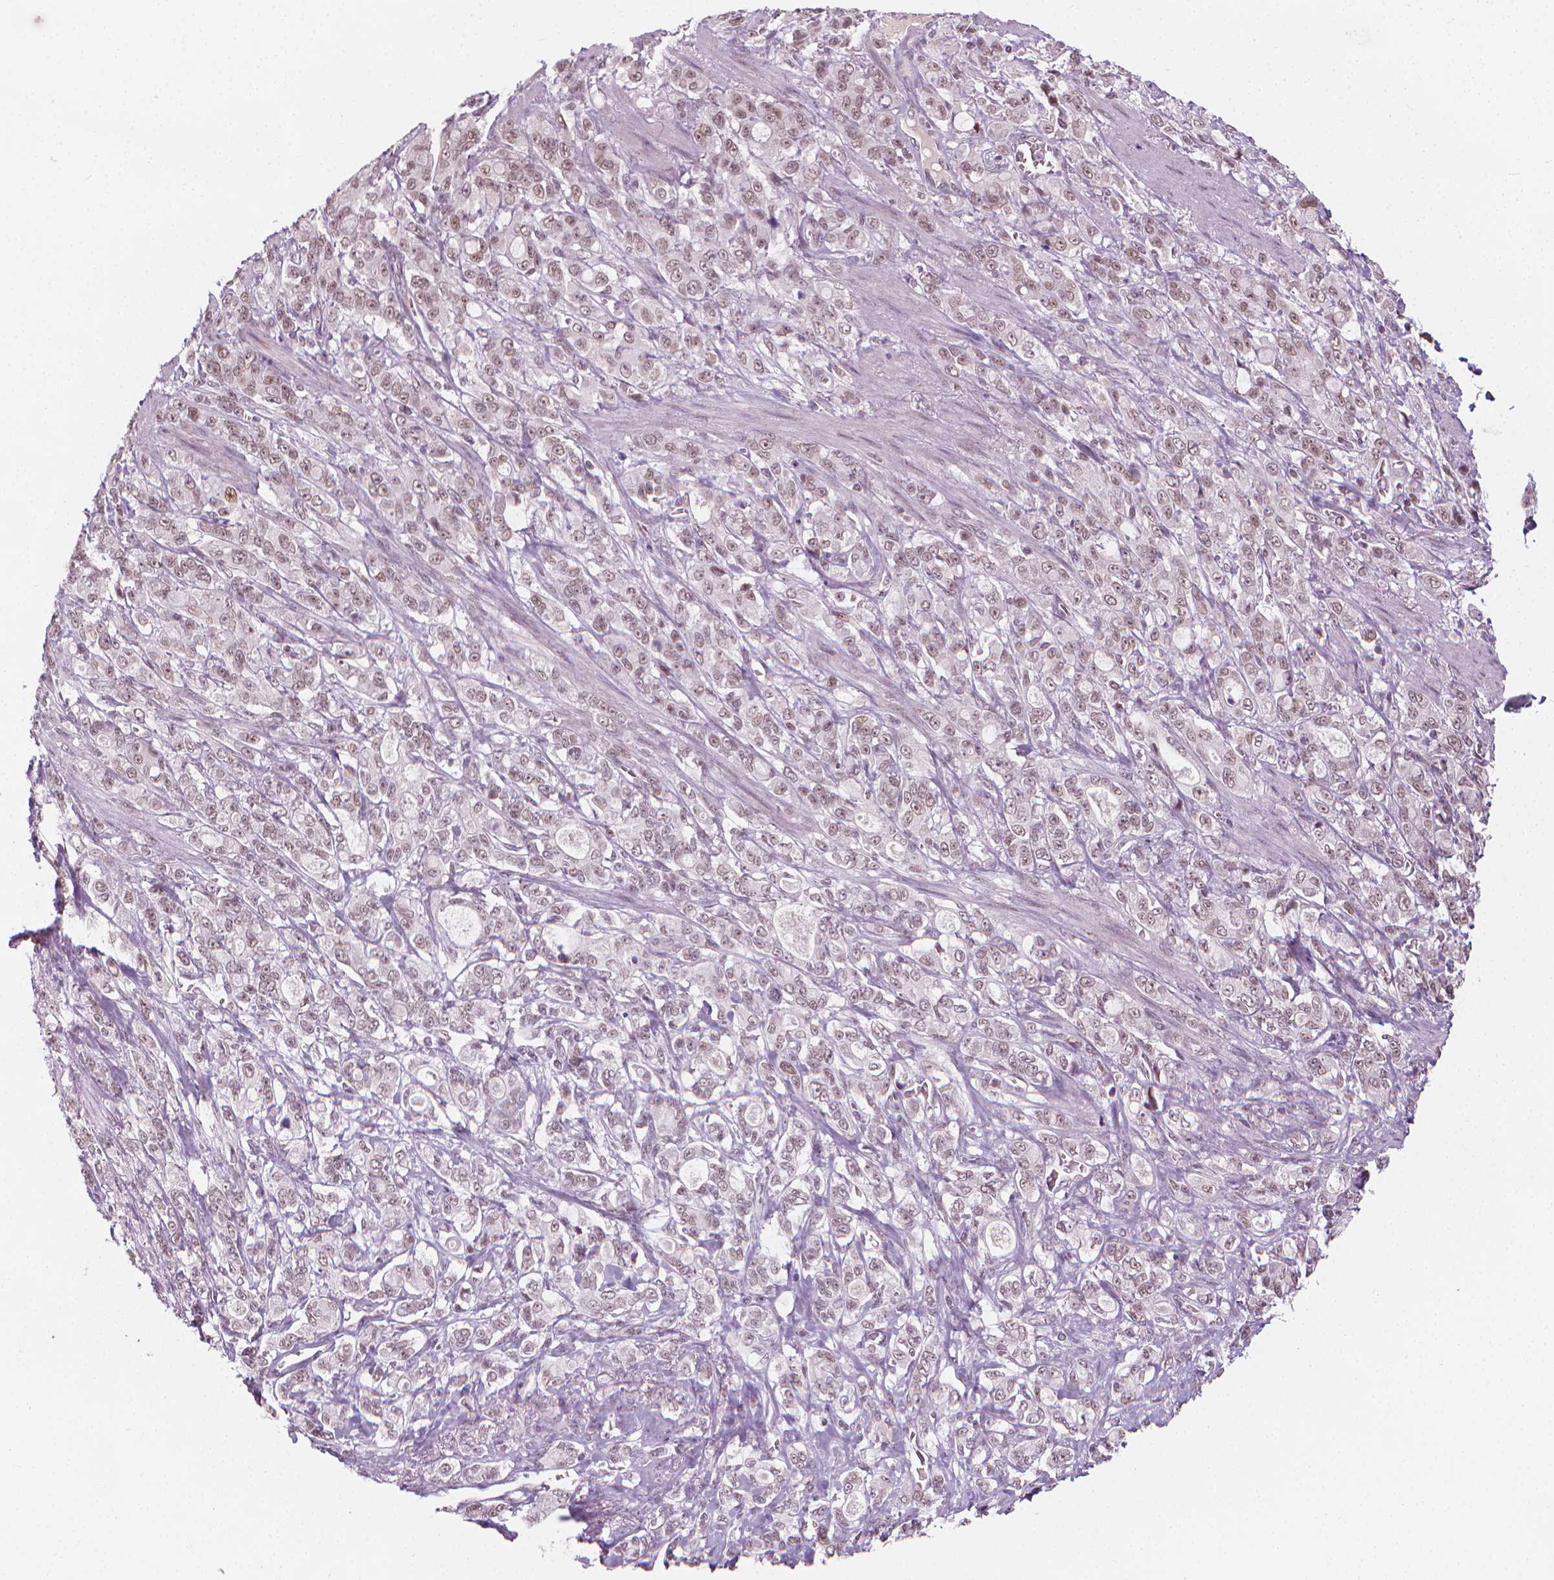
{"staining": {"intensity": "weak", "quantity": "25%-75%", "location": "nuclear"}, "tissue": "stomach cancer", "cell_type": "Tumor cells", "image_type": "cancer", "snomed": [{"axis": "morphology", "description": "Adenocarcinoma, NOS"}, {"axis": "topography", "description": "Stomach"}], "caption": "The micrograph demonstrates a brown stain indicating the presence of a protein in the nuclear of tumor cells in stomach adenocarcinoma.", "gene": "CDKN1C", "patient": {"sex": "male", "age": 63}}